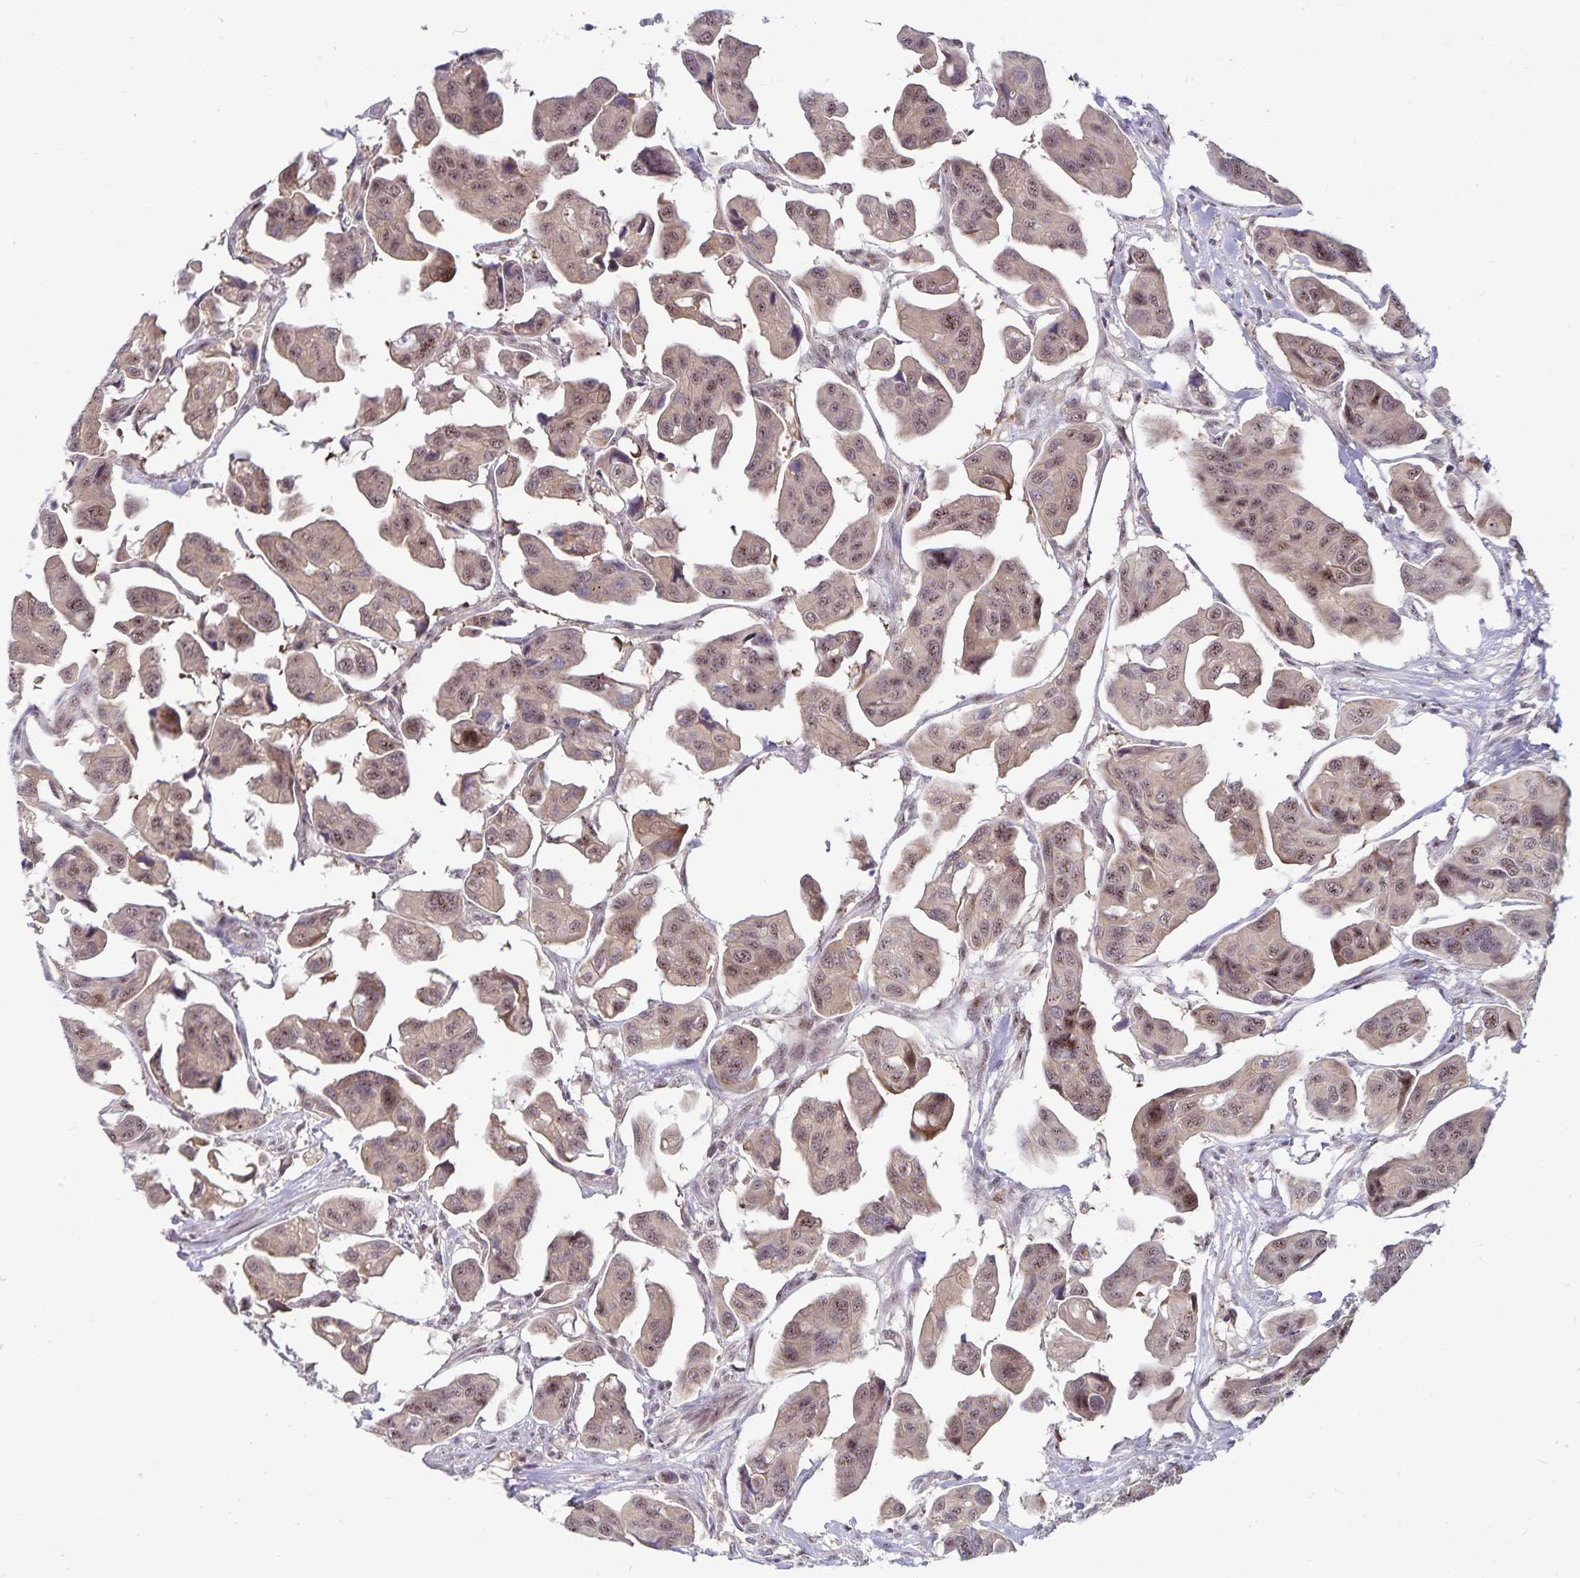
{"staining": {"intensity": "weak", "quantity": ">75%", "location": "cytoplasmic/membranous,nuclear"}, "tissue": "renal cancer", "cell_type": "Tumor cells", "image_type": "cancer", "snomed": [{"axis": "morphology", "description": "Adenocarcinoma, NOS"}, {"axis": "topography", "description": "Urinary bladder"}], "caption": "Weak cytoplasmic/membranous and nuclear expression is appreciated in approximately >75% of tumor cells in renal adenocarcinoma.", "gene": "EXOC6B", "patient": {"sex": "male", "age": 61}}